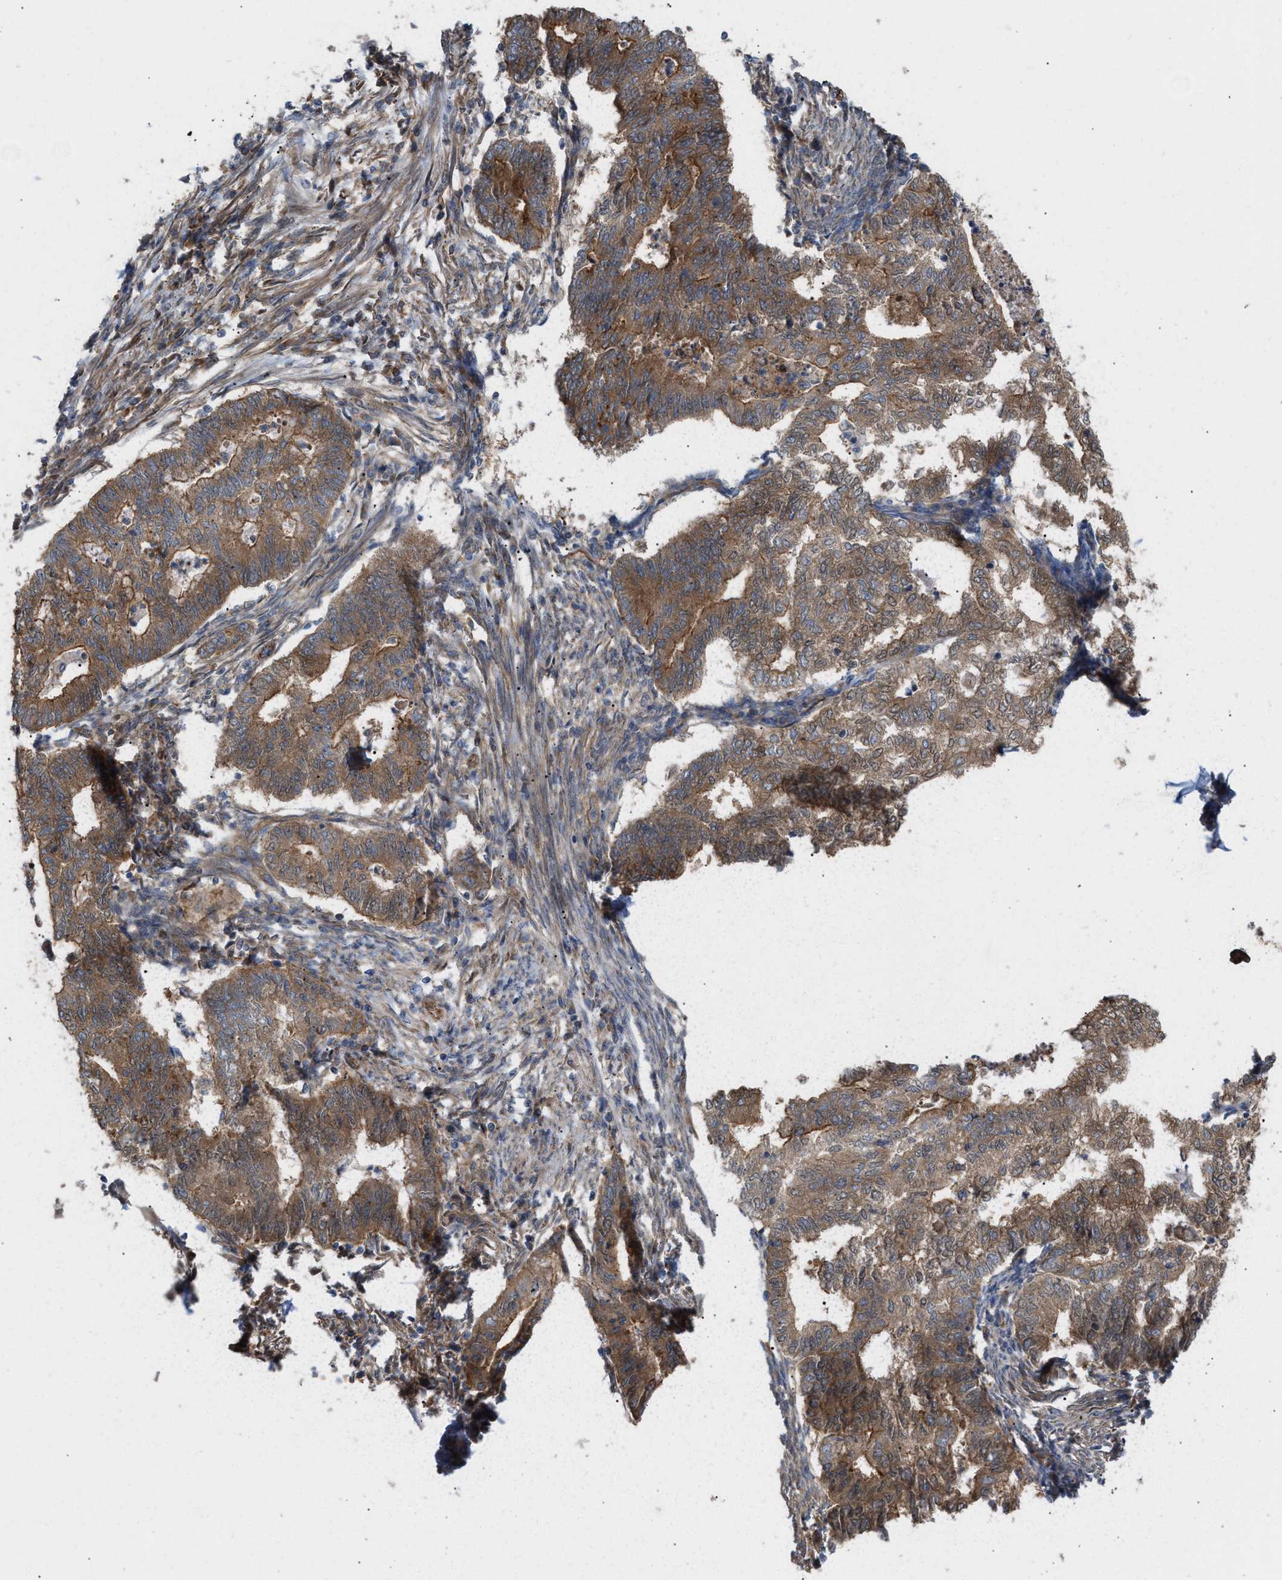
{"staining": {"intensity": "moderate", "quantity": ">75%", "location": "cytoplasmic/membranous"}, "tissue": "endometrial cancer", "cell_type": "Tumor cells", "image_type": "cancer", "snomed": [{"axis": "morphology", "description": "Polyp, NOS"}, {"axis": "morphology", "description": "Adenocarcinoma, NOS"}, {"axis": "morphology", "description": "Adenoma, NOS"}, {"axis": "topography", "description": "Endometrium"}], "caption": "Immunohistochemical staining of endometrial cancer exhibits medium levels of moderate cytoplasmic/membranous protein expression in about >75% of tumor cells.", "gene": "EPS15L1", "patient": {"sex": "female", "age": 79}}